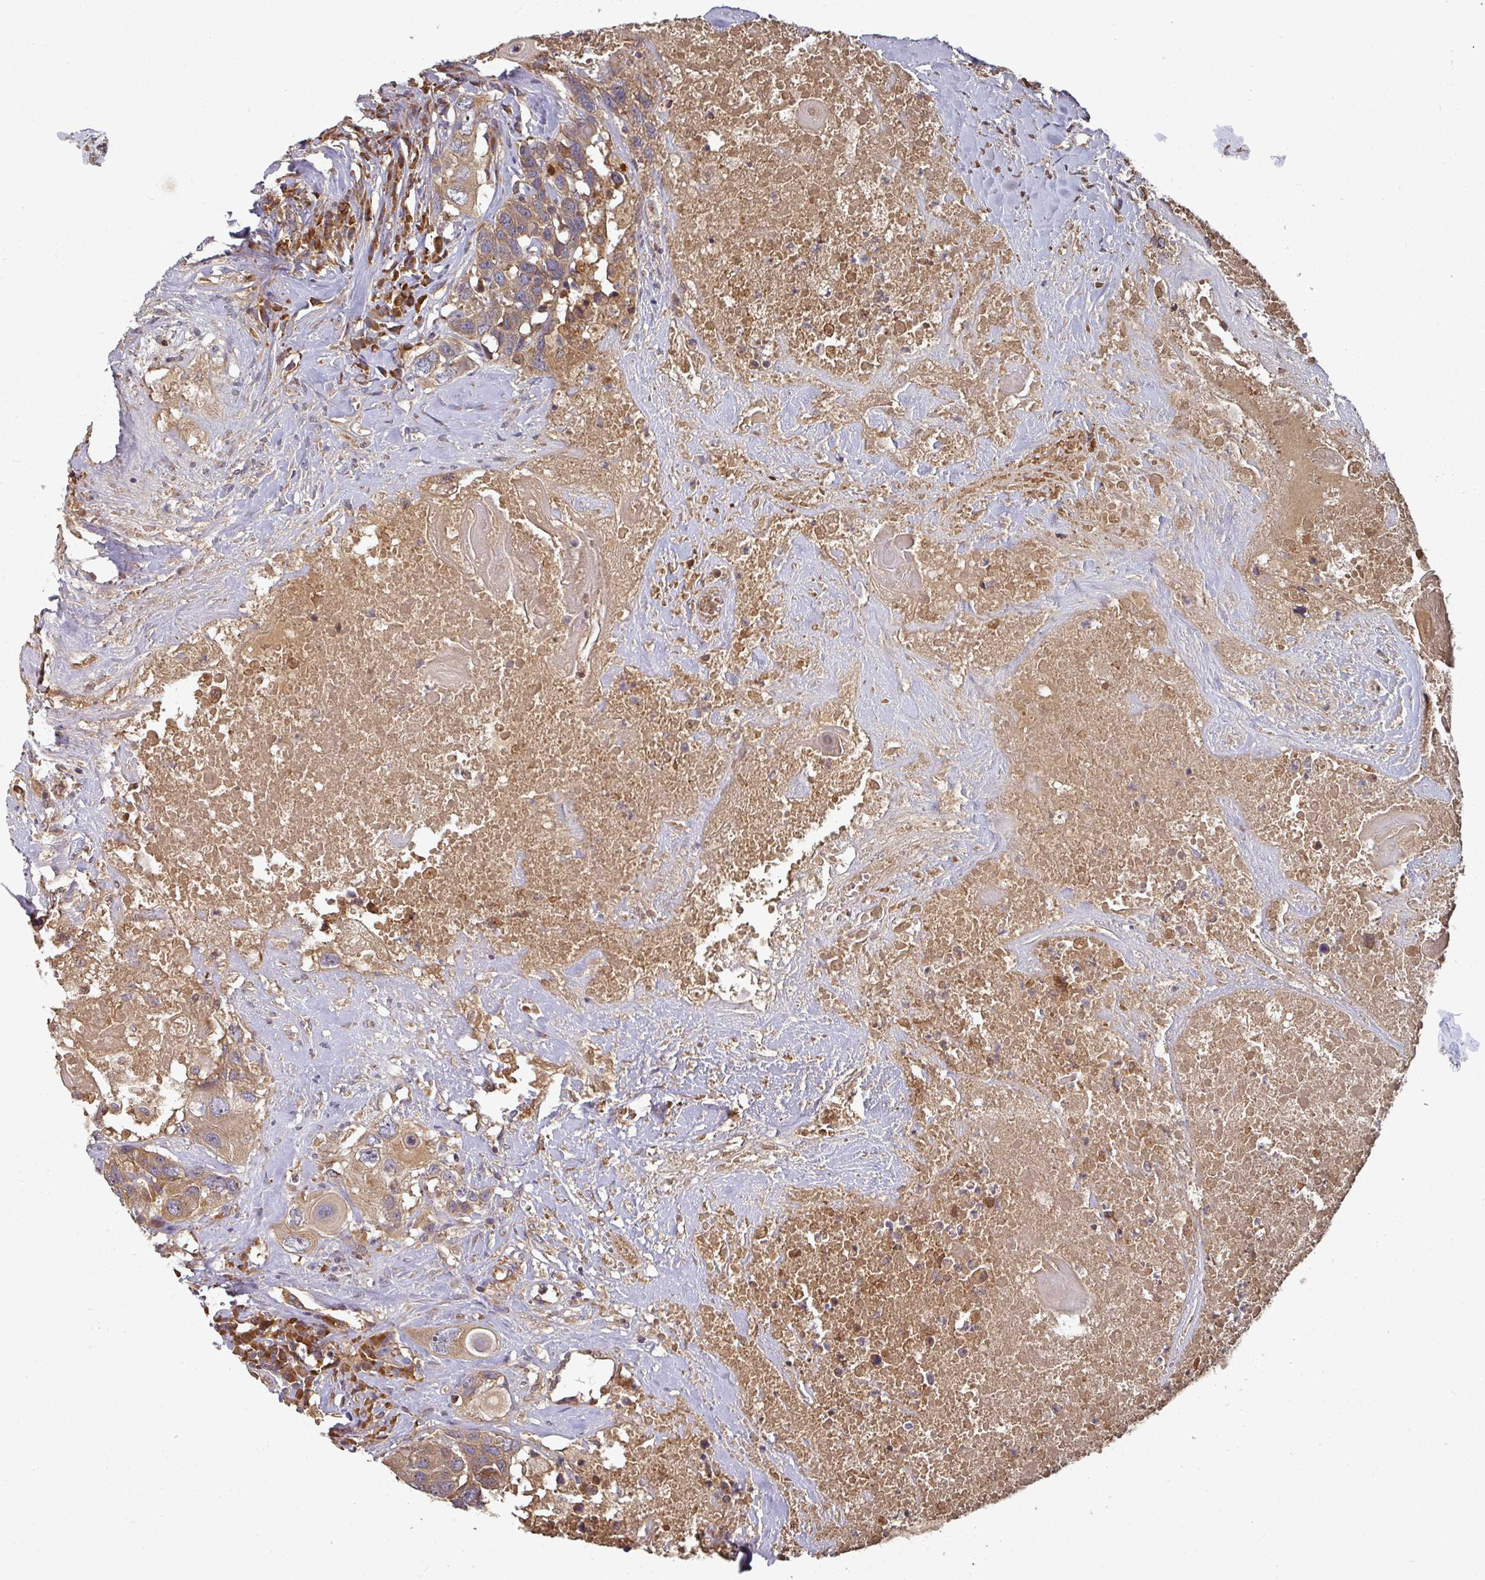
{"staining": {"intensity": "moderate", "quantity": ">75%", "location": "cytoplasmic/membranous"}, "tissue": "head and neck cancer", "cell_type": "Tumor cells", "image_type": "cancer", "snomed": [{"axis": "morphology", "description": "Squamous cell carcinoma, NOS"}, {"axis": "topography", "description": "Head-Neck"}], "caption": "A micrograph of human head and neck cancer stained for a protein exhibits moderate cytoplasmic/membranous brown staining in tumor cells. Immunohistochemistry stains the protein in brown and the nuclei are stained blue.", "gene": "EDEM2", "patient": {"sex": "male", "age": 66}}